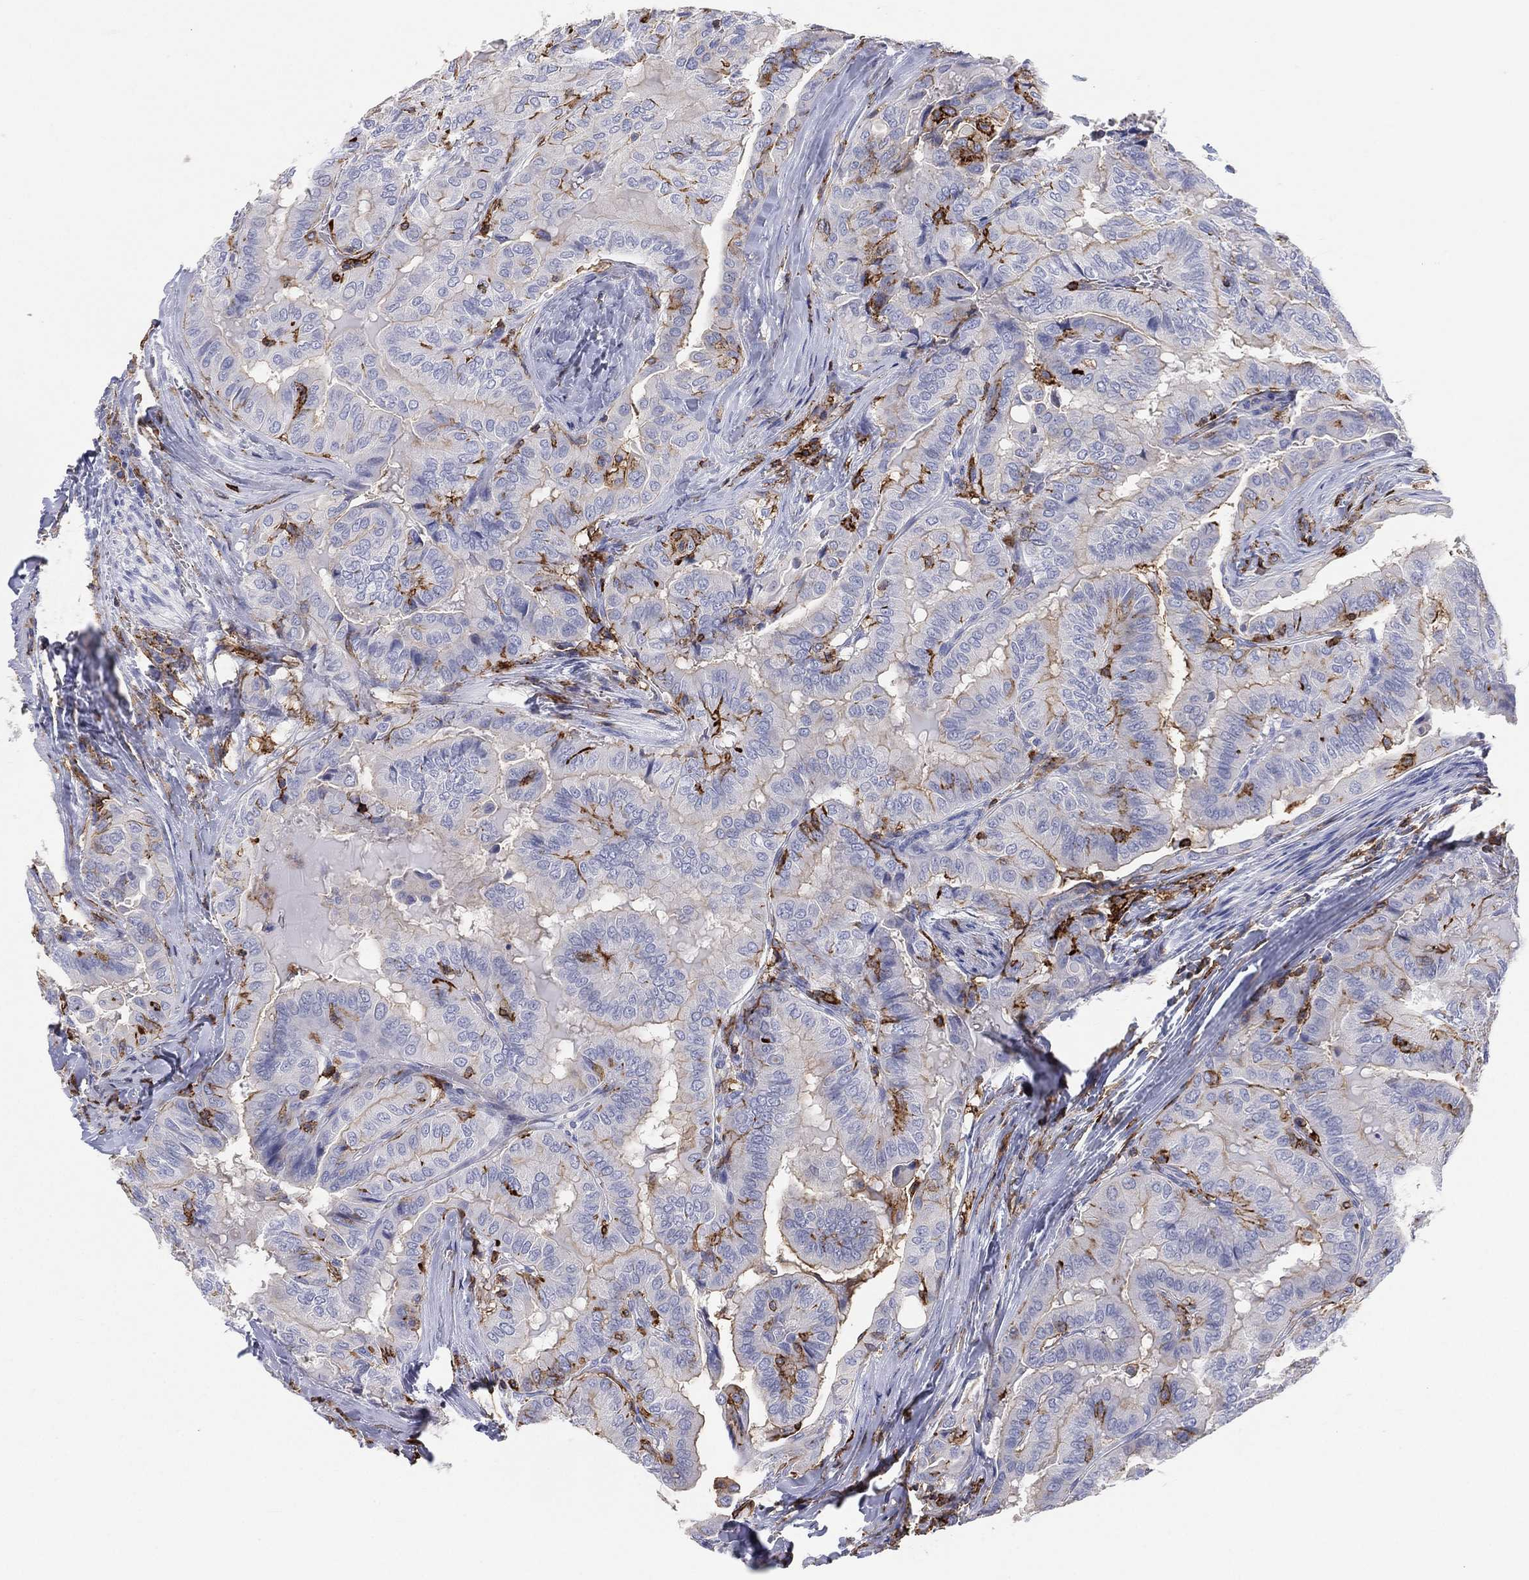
{"staining": {"intensity": "moderate", "quantity": "<25%", "location": "cytoplasmic/membranous"}, "tissue": "thyroid cancer", "cell_type": "Tumor cells", "image_type": "cancer", "snomed": [{"axis": "morphology", "description": "Papillary adenocarcinoma, NOS"}, {"axis": "topography", "description": "Thyroid gland"}], "caption": "Immunohistochemical staining of human thyroid cancer (papillary adenocarcinoma) demonstrates low levels of moderate cytoplasmic/membranous expression in about <25% of tumor cells.", "gene": "SELPLG", "patient": {"sex": "female", "age": 68}}